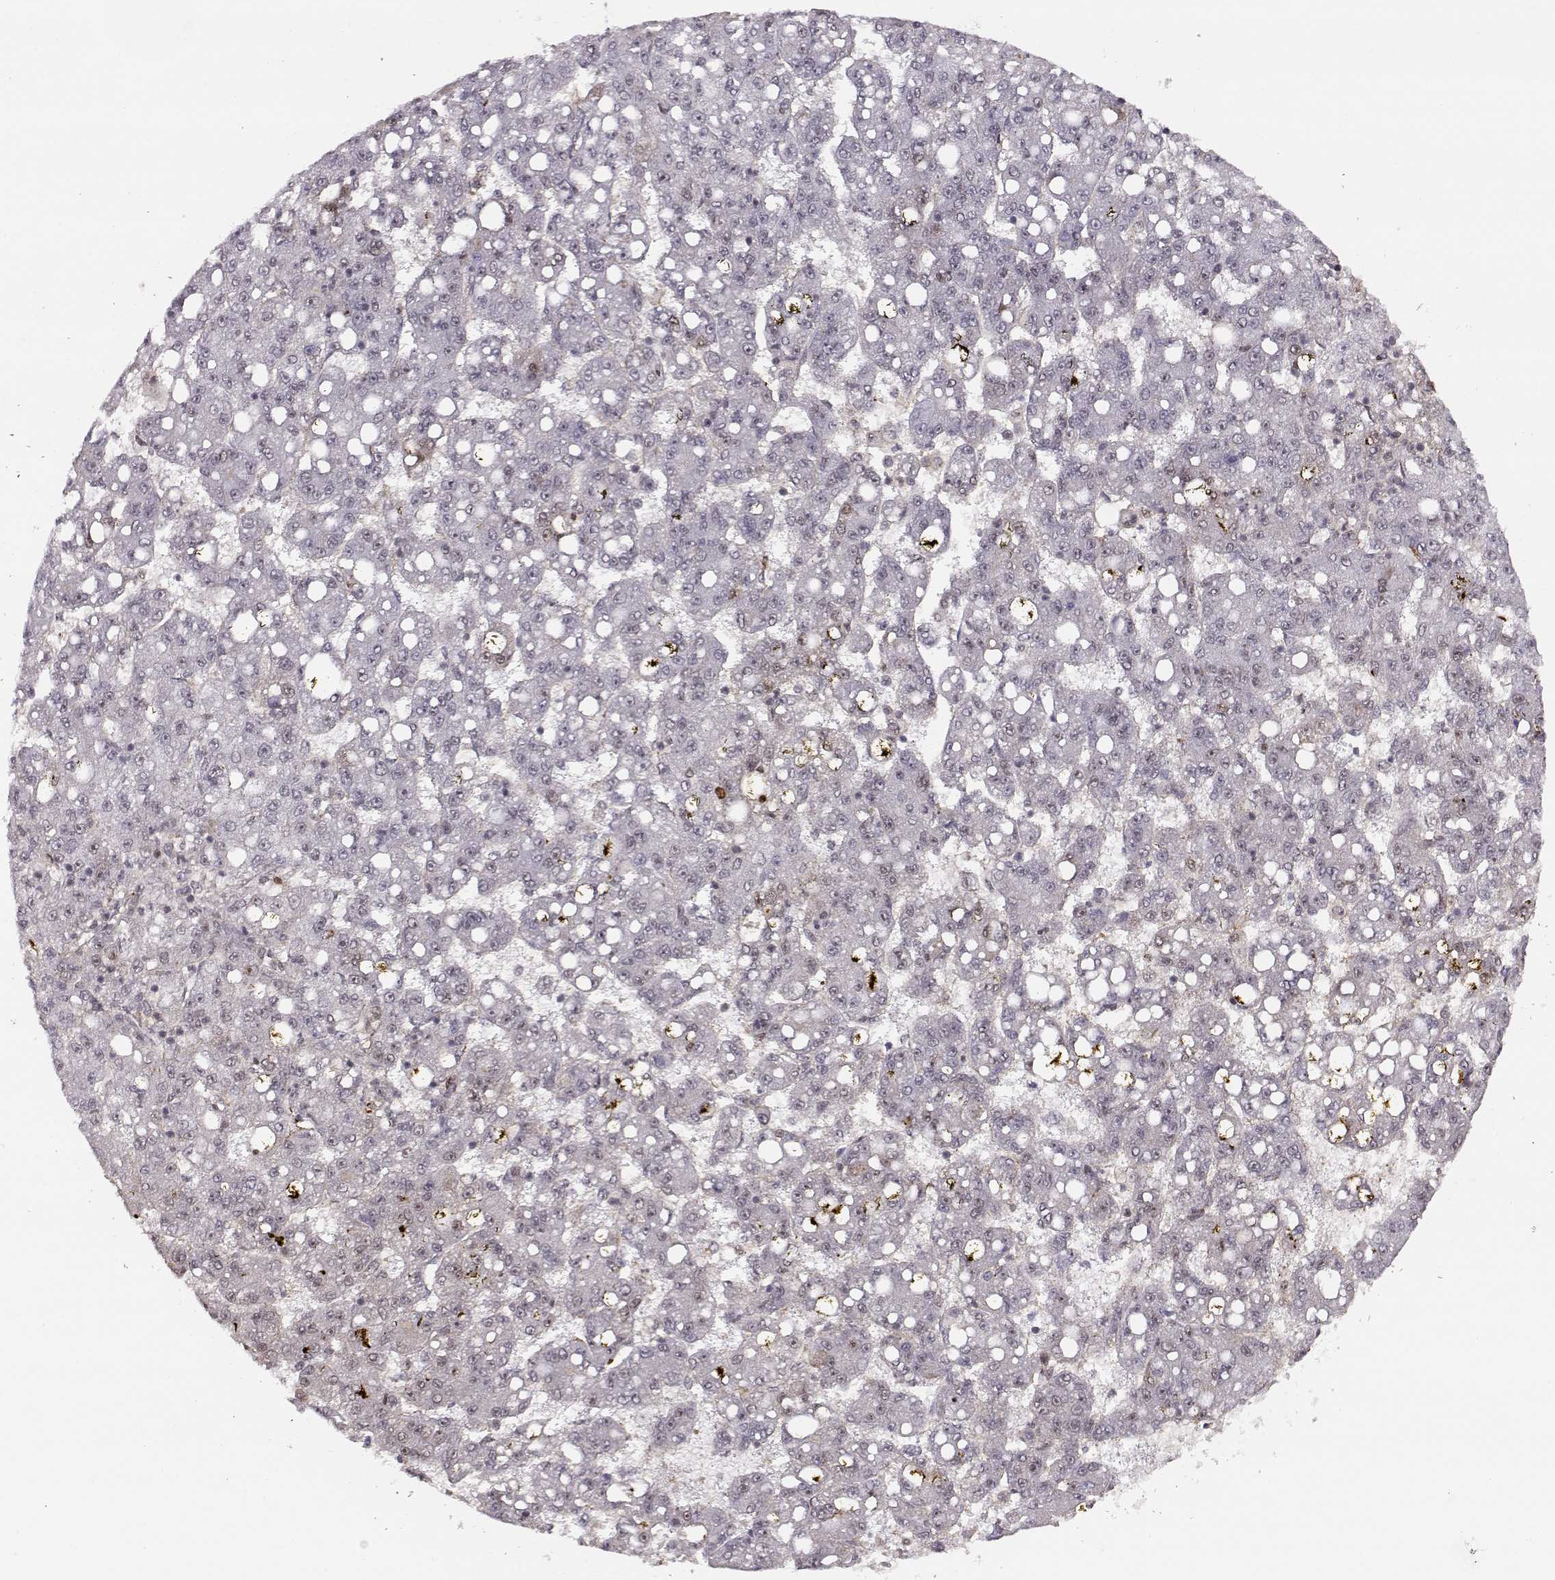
{"staining": {"intensity": "negative", "quantity": "none", "location": "none"}, "tissue": "liver cancer", "cell_type": "Tumor cells", "image_type": "cancer", "snomed": [{"axis": "morphology", "description": "Carcinoma, Hepatocellular, NOS"}, {"axis": "topography", "description": "Liver"}], "caption": "Immunohistochemistry of hepatocellular carcinoma (liver) shows no positivity in tumor cells.", "gene": "CIR1", "patient": {"sex": "female", "age": 65}}